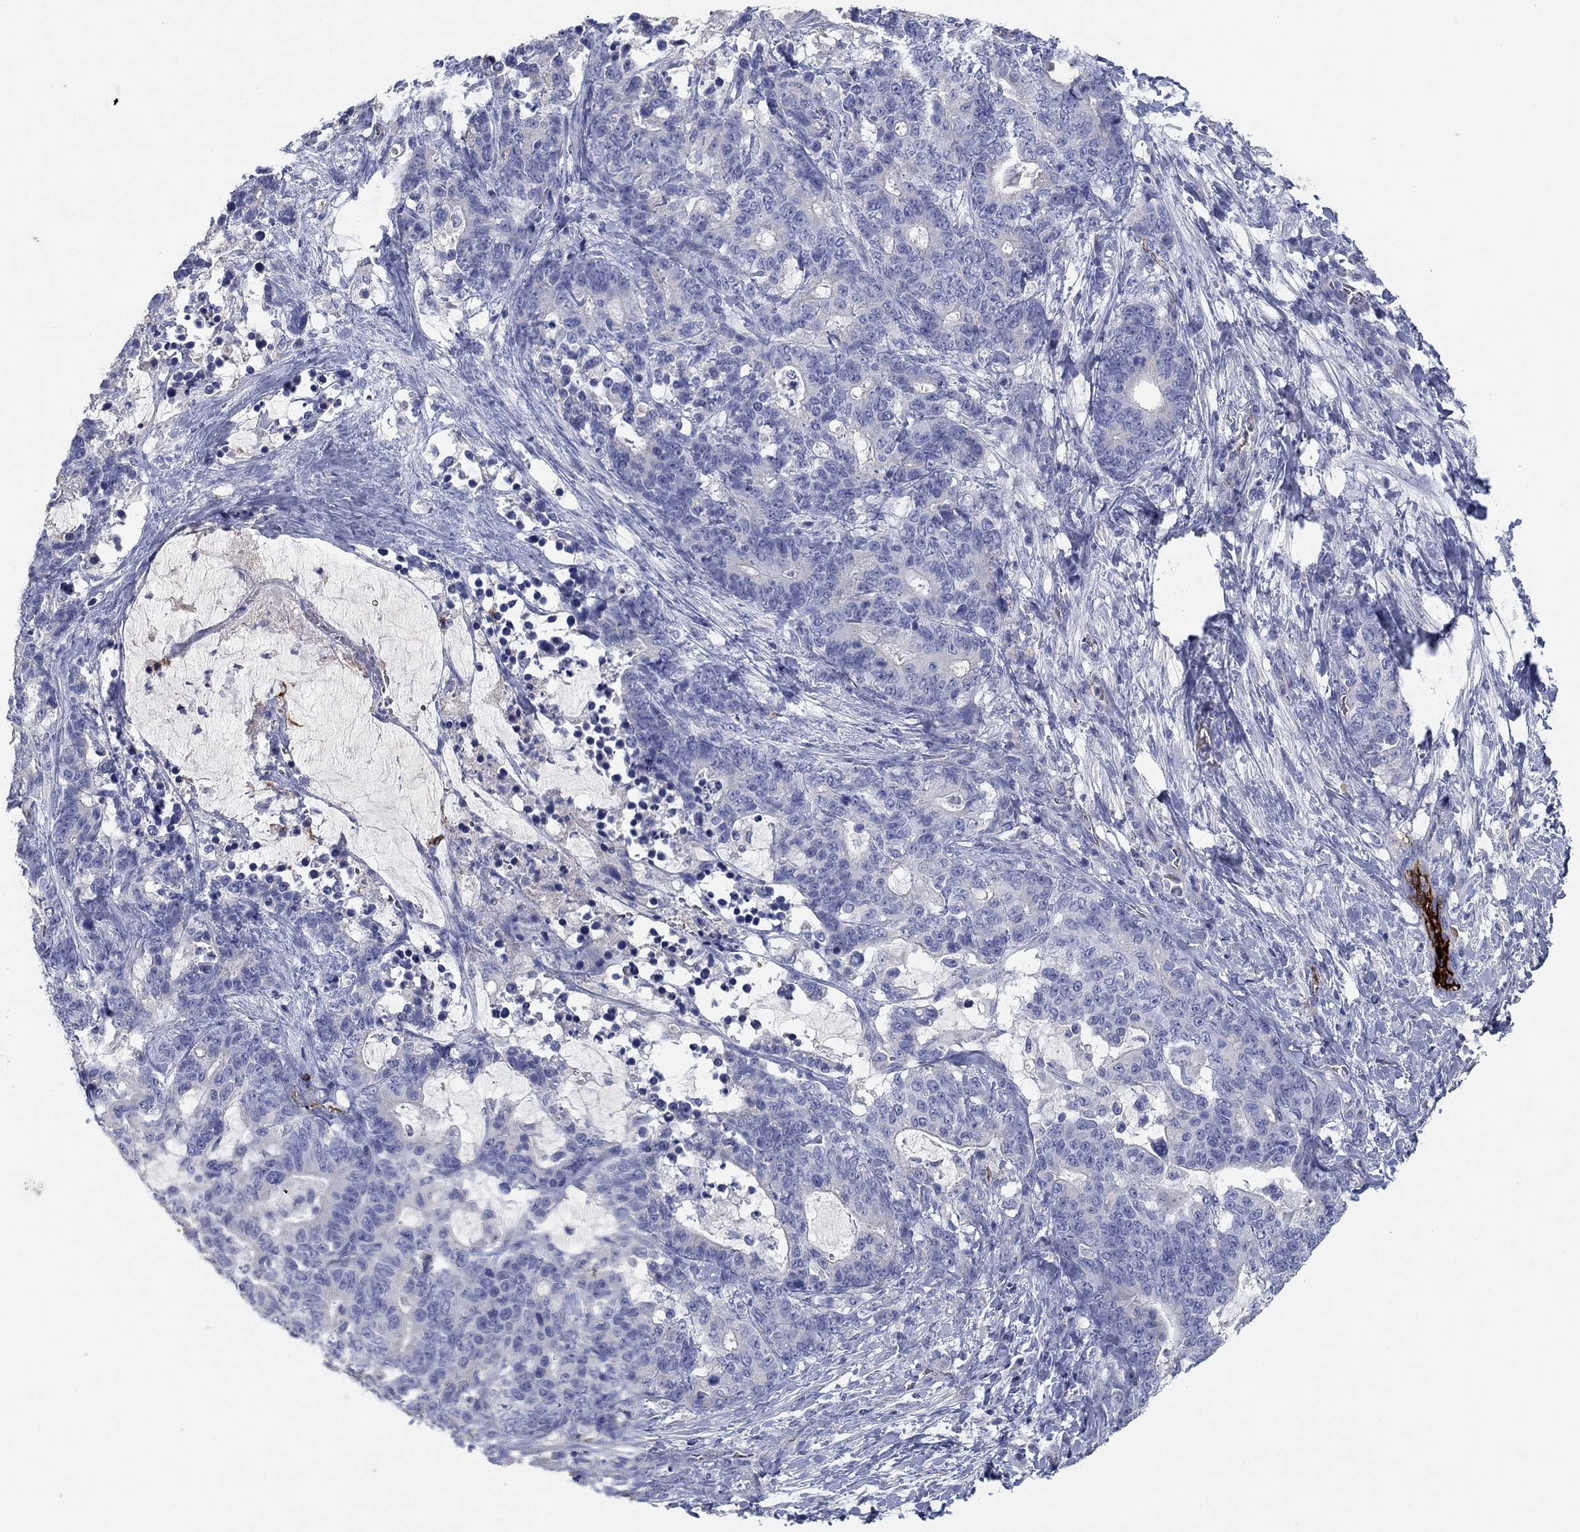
{"staining": {"intensity": "negative", "quantity": "none", "location": "none"}, "tissue": "stomach cancer", "cell_type": "Tumor cells", "image_type": "cancer", "snomed": [{"axis": "morphology", "description": "Normal tissue, NOS"}, {"axis": "morphology", "description": "Adenocarcinoma, NOS"}, {"axis": "topography", "description": "Stomach"}], "caption": "Protein analysis of stomach cancer demonstrates no significant staining in tumor cells.", "gene": "APOC3", "patient": {"sex": "female", "age": 64}}